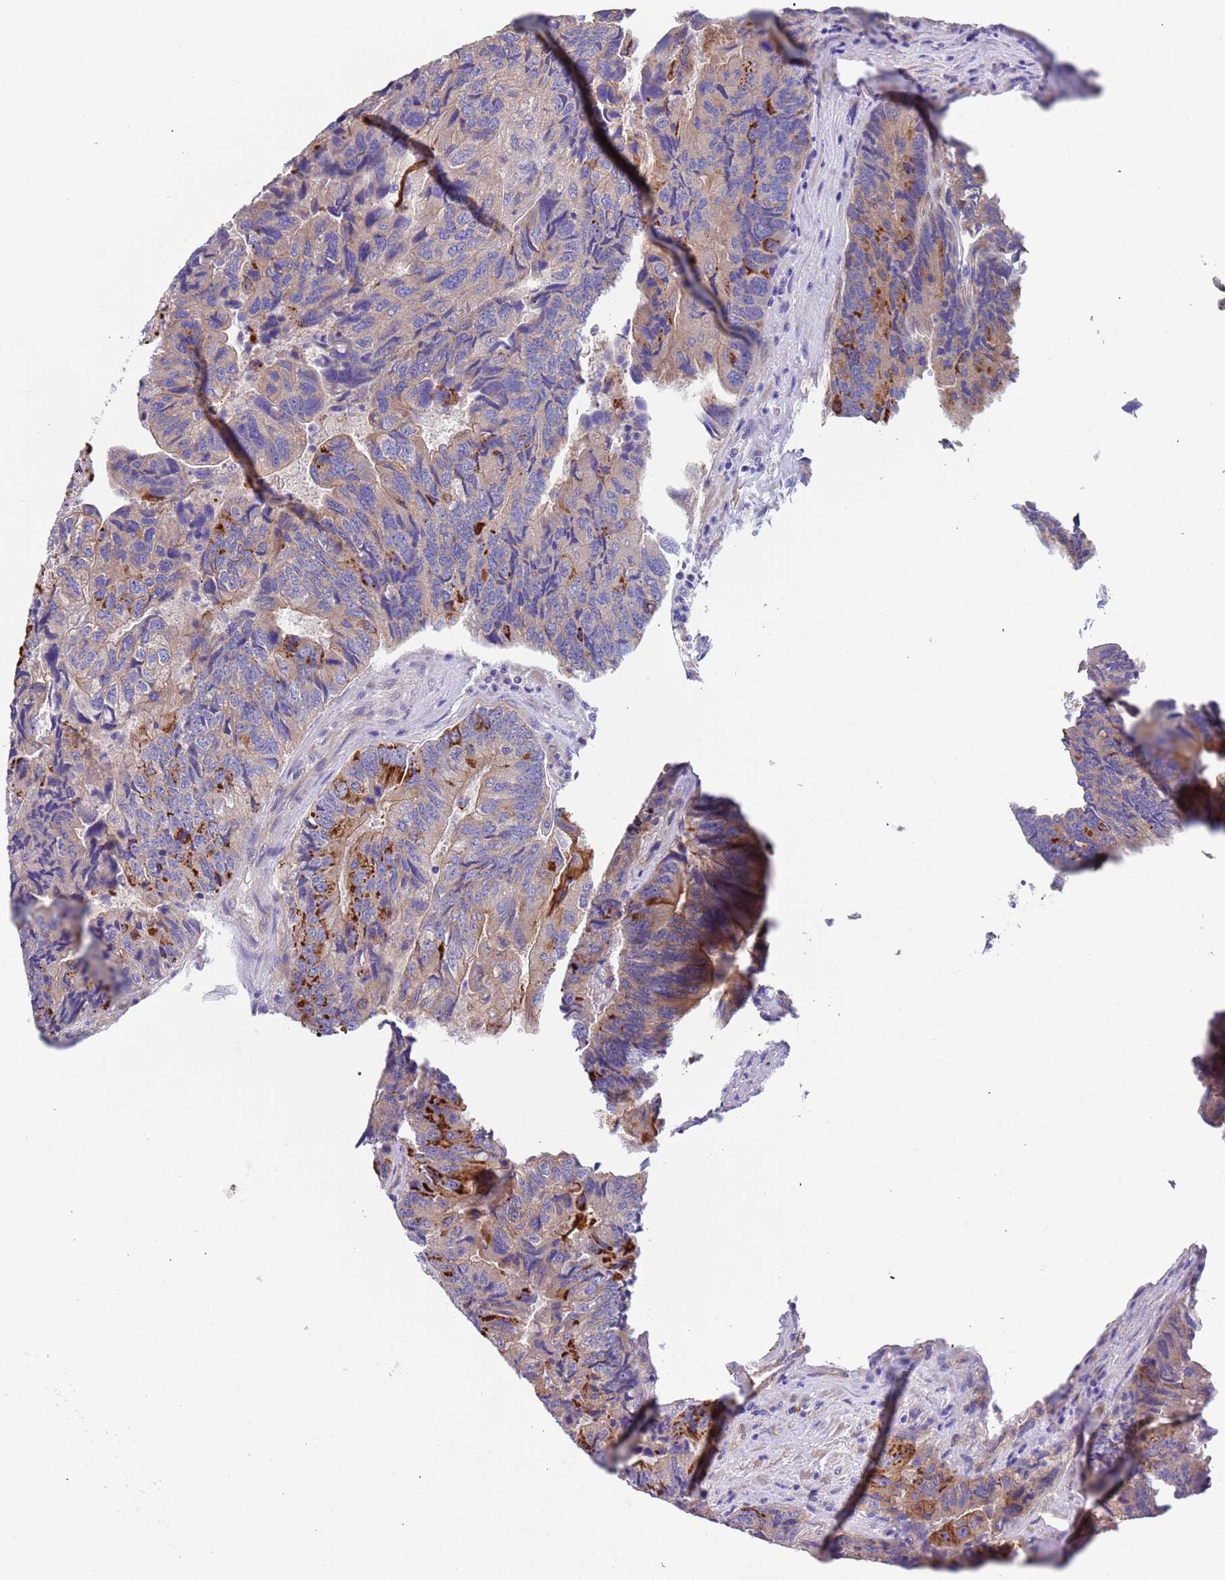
{"staining": {"intensity": "moderate", "quantity": ">75%", "location": "cytoplasmic/membranous"}, "tissue": "colorectal cancer", "cell_type": "Tumor cells", "image_type": "cancer", "snomed": [{"axis": "morphology", "description": "Adenocarcinoma, NOS"}, {"axis": "topography", "description": "Colon"}], "caption": "The photomicrograph exhibits immunohistochemical staining of colorectal cancer (adenocarcinoma). There is moderate cytoplasmic/membranous expression is seen in about >75% of tumor cells.", "gene": "LAMB4", "patient": {"sex": "female", "age": 67}}